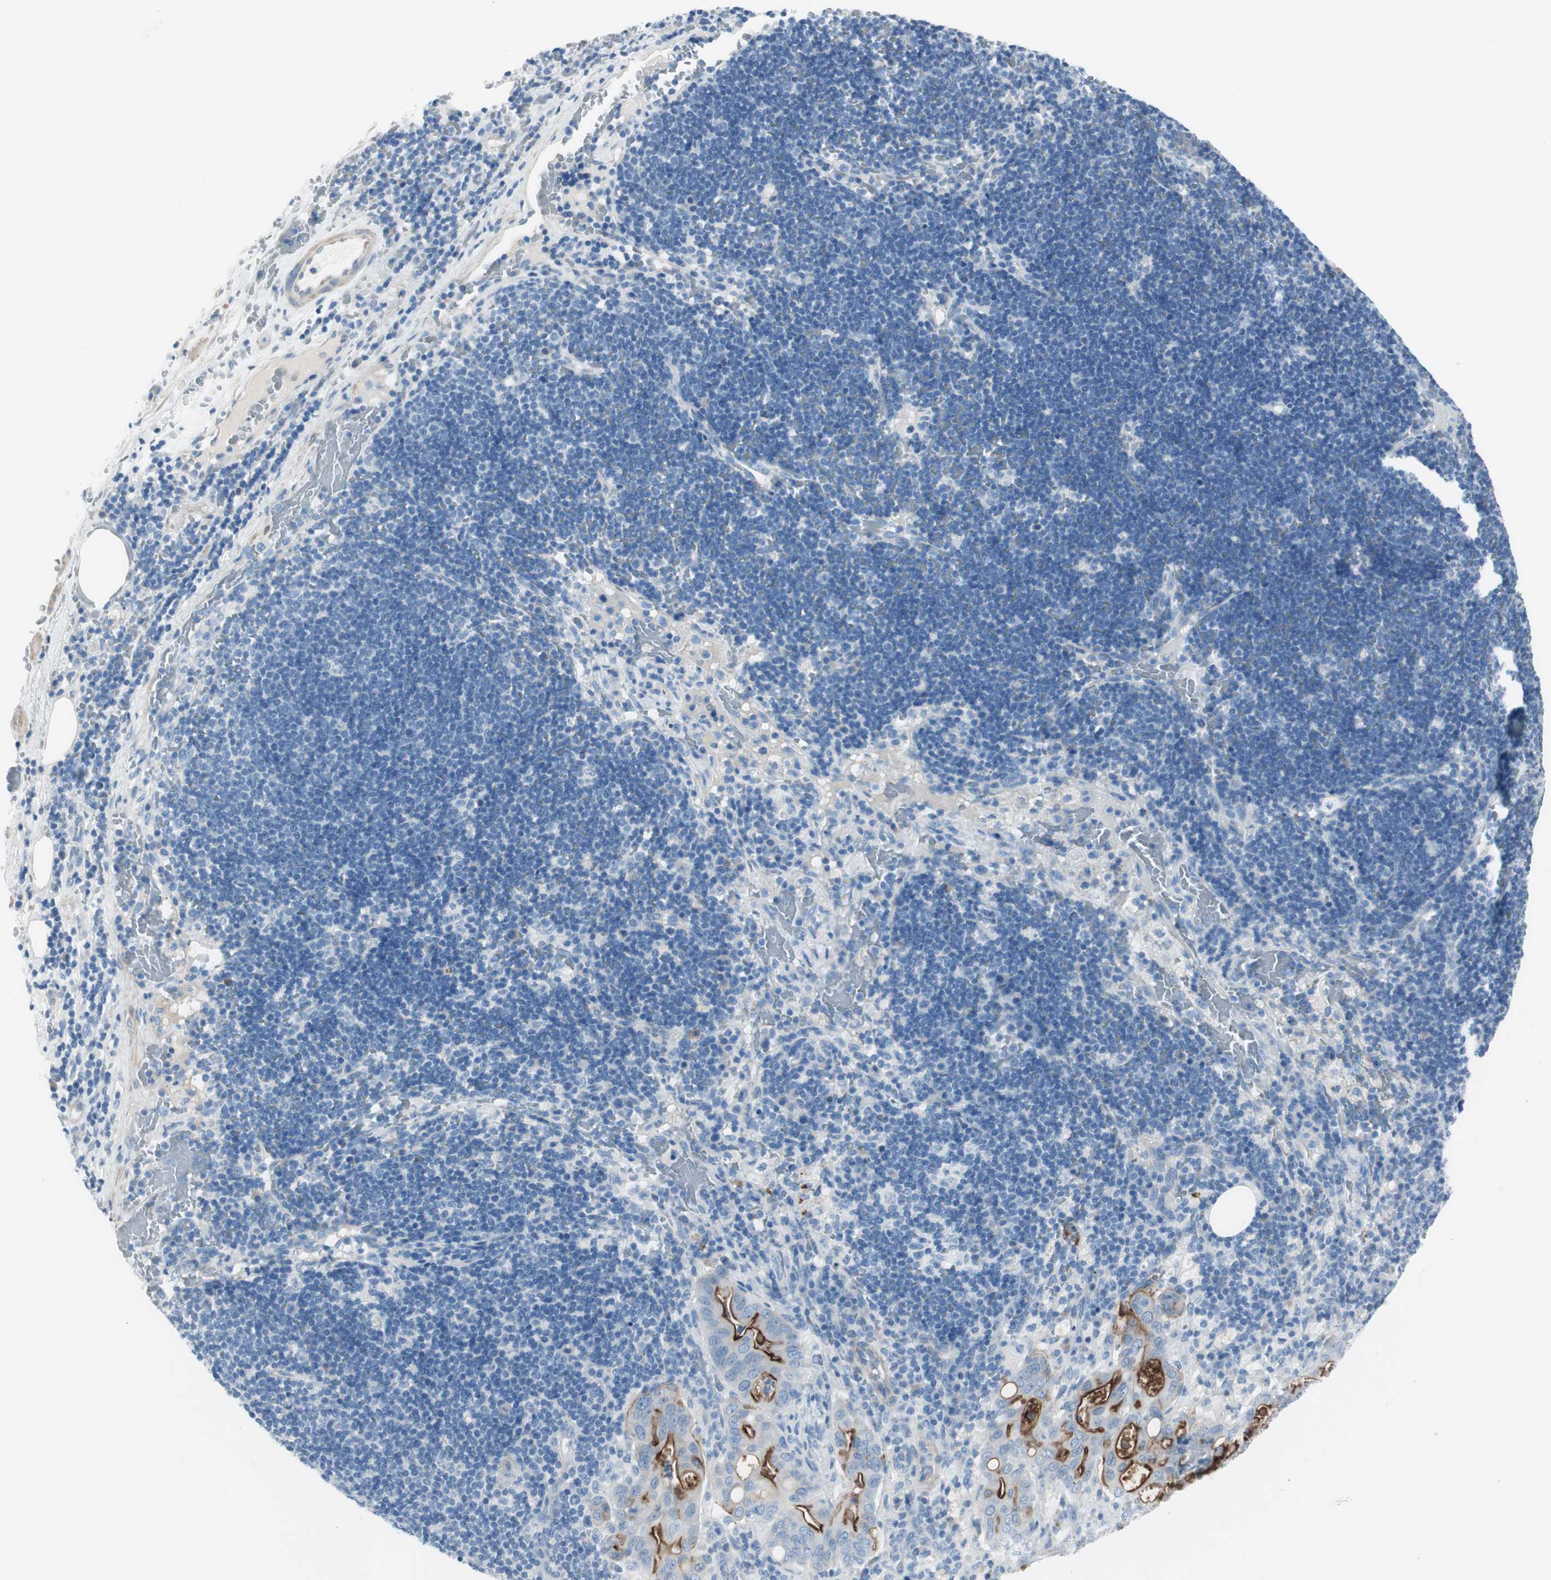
{"staining": {"intensity": "strong", "quantity": "25%-75%", "location": "cytoplasmic/membranous"}, "tissue": "liver cancer", "cell_type": "Tumor cells", "image_type": "cancer", "snomed": [{"axis": "morphology", "description": "Cholangiocarcinoma"}, {"axis": "topography", "description": "Liver"}], "caption": "Immunohistochemistry of liver cancer shows high levels of strong cytoplasmic/membranous expression in about 25%-75% of tumor cells.", "gene": "CDHR5", "patient": {"sex": "female", "age": 68}}